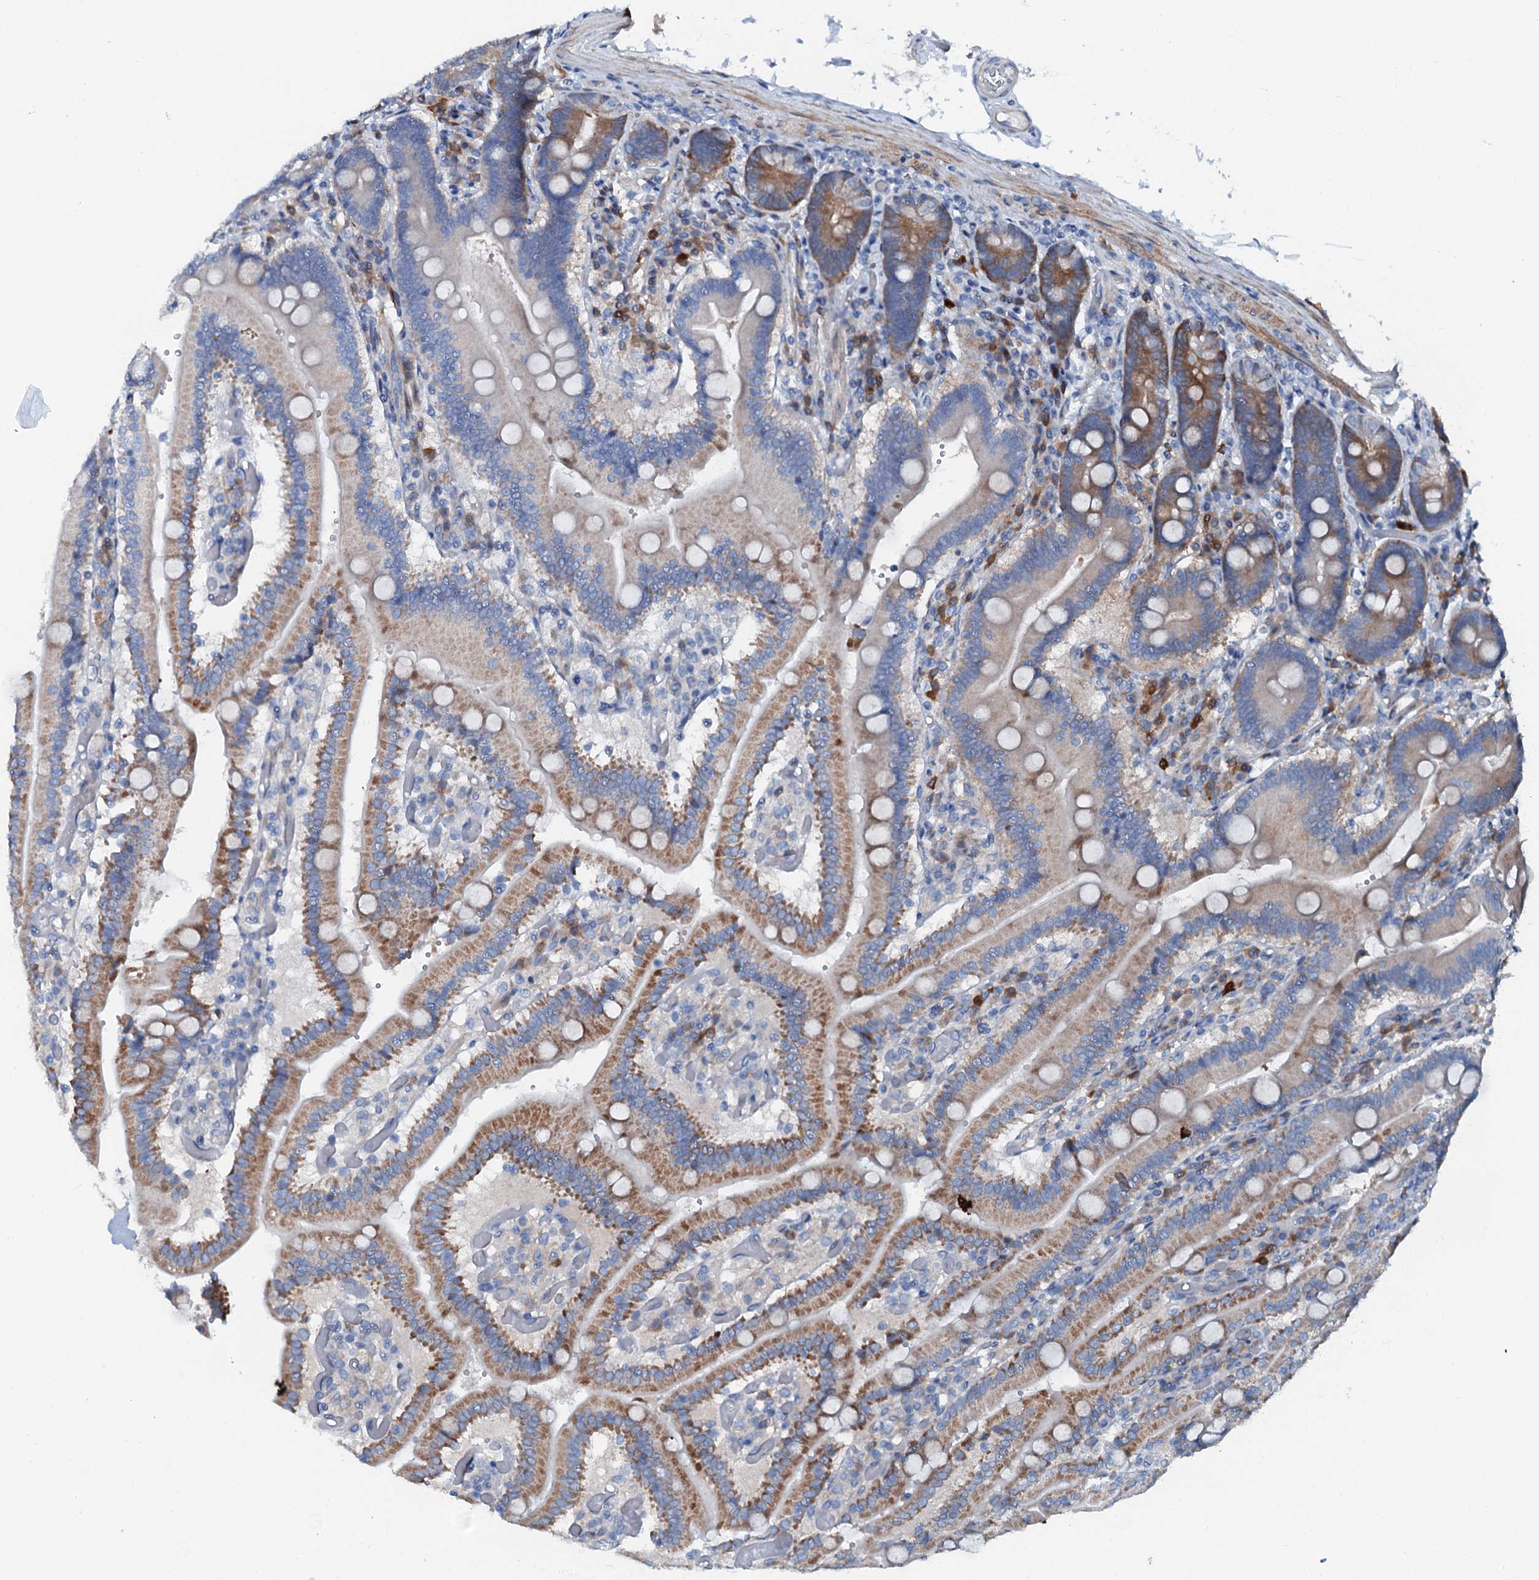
{"staining": {"intensity": "moderate", "quantity": "25%-75%", "location": "cytoplasmic/membranous"}, "tissue": "duodenum", "cell_type": "Glandular cells", "image_type": "normal", "snomed": [{"axis": "morphology", "description": "Normal tissue, NOS"}, {"axis": "topography", "description": "Duodenum"}], "caption": "Moderate cytoplasmic/membranous positivity for a protein is seen in about 25%-75% of glandular cells of unremarkable duodenum using immunohistochemistry (IHC).", "gene": "GFOD2", "patient": {"sex": "female", "age": 62}}